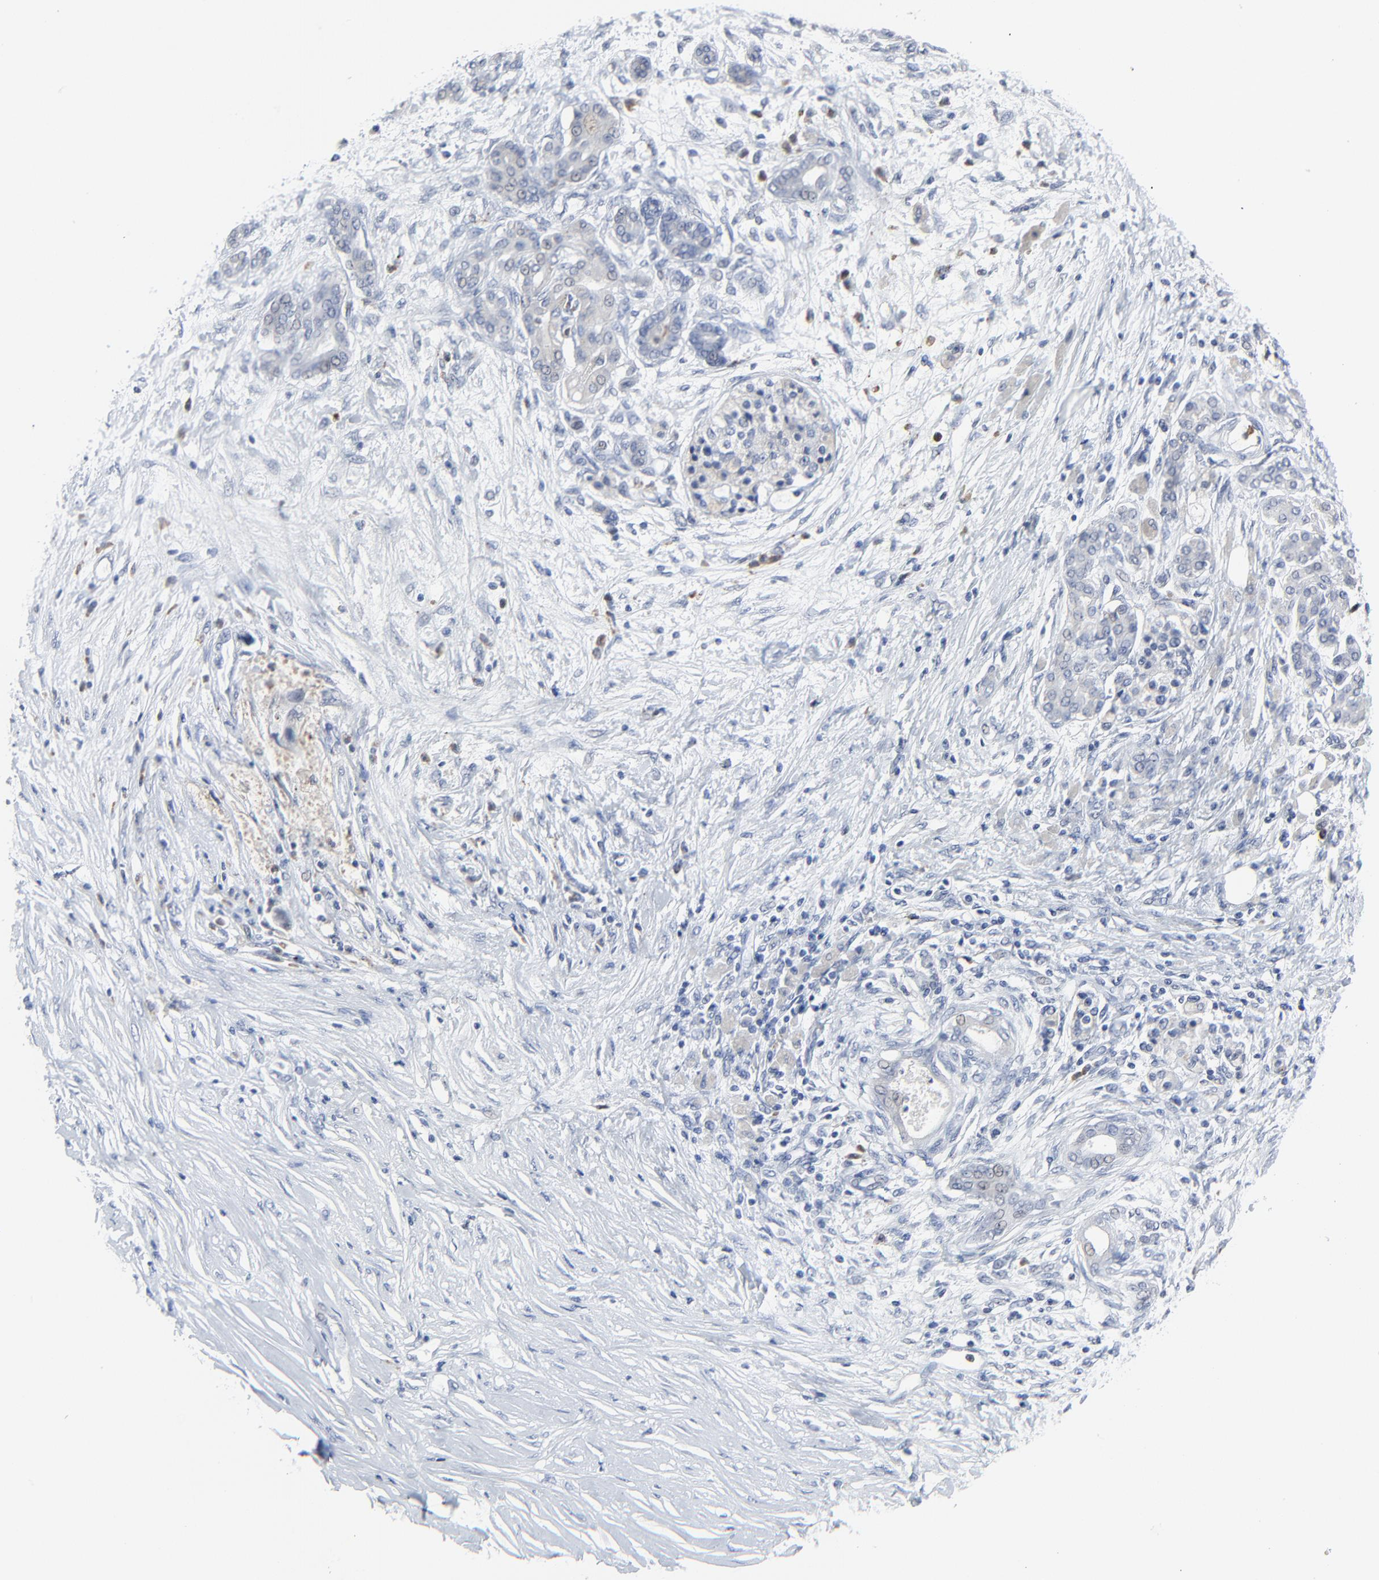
{"staining": {"intensity": "weak", "quantity": "<25%", "location": "nuclear"}, "tissue": "pancreatic cancer", "cell_type": "Tumor cells", "image_type": "cancer", "snomed": [{"axis": "morphology", "description": "Adenocarcinoma, NOS"}, {"axis": "topography", "description": "Pancreas"}], "caption": "Adenocarcinoma (pancreatic) was stained to show a protein in brown. There is no significant expression in tumor cells. (DAB (3,3'-diaminobenzidine) IHC with hematoxylin counter stain).", "gene": "BIRC3", "patient": {"sex": "female", "age": 59}}